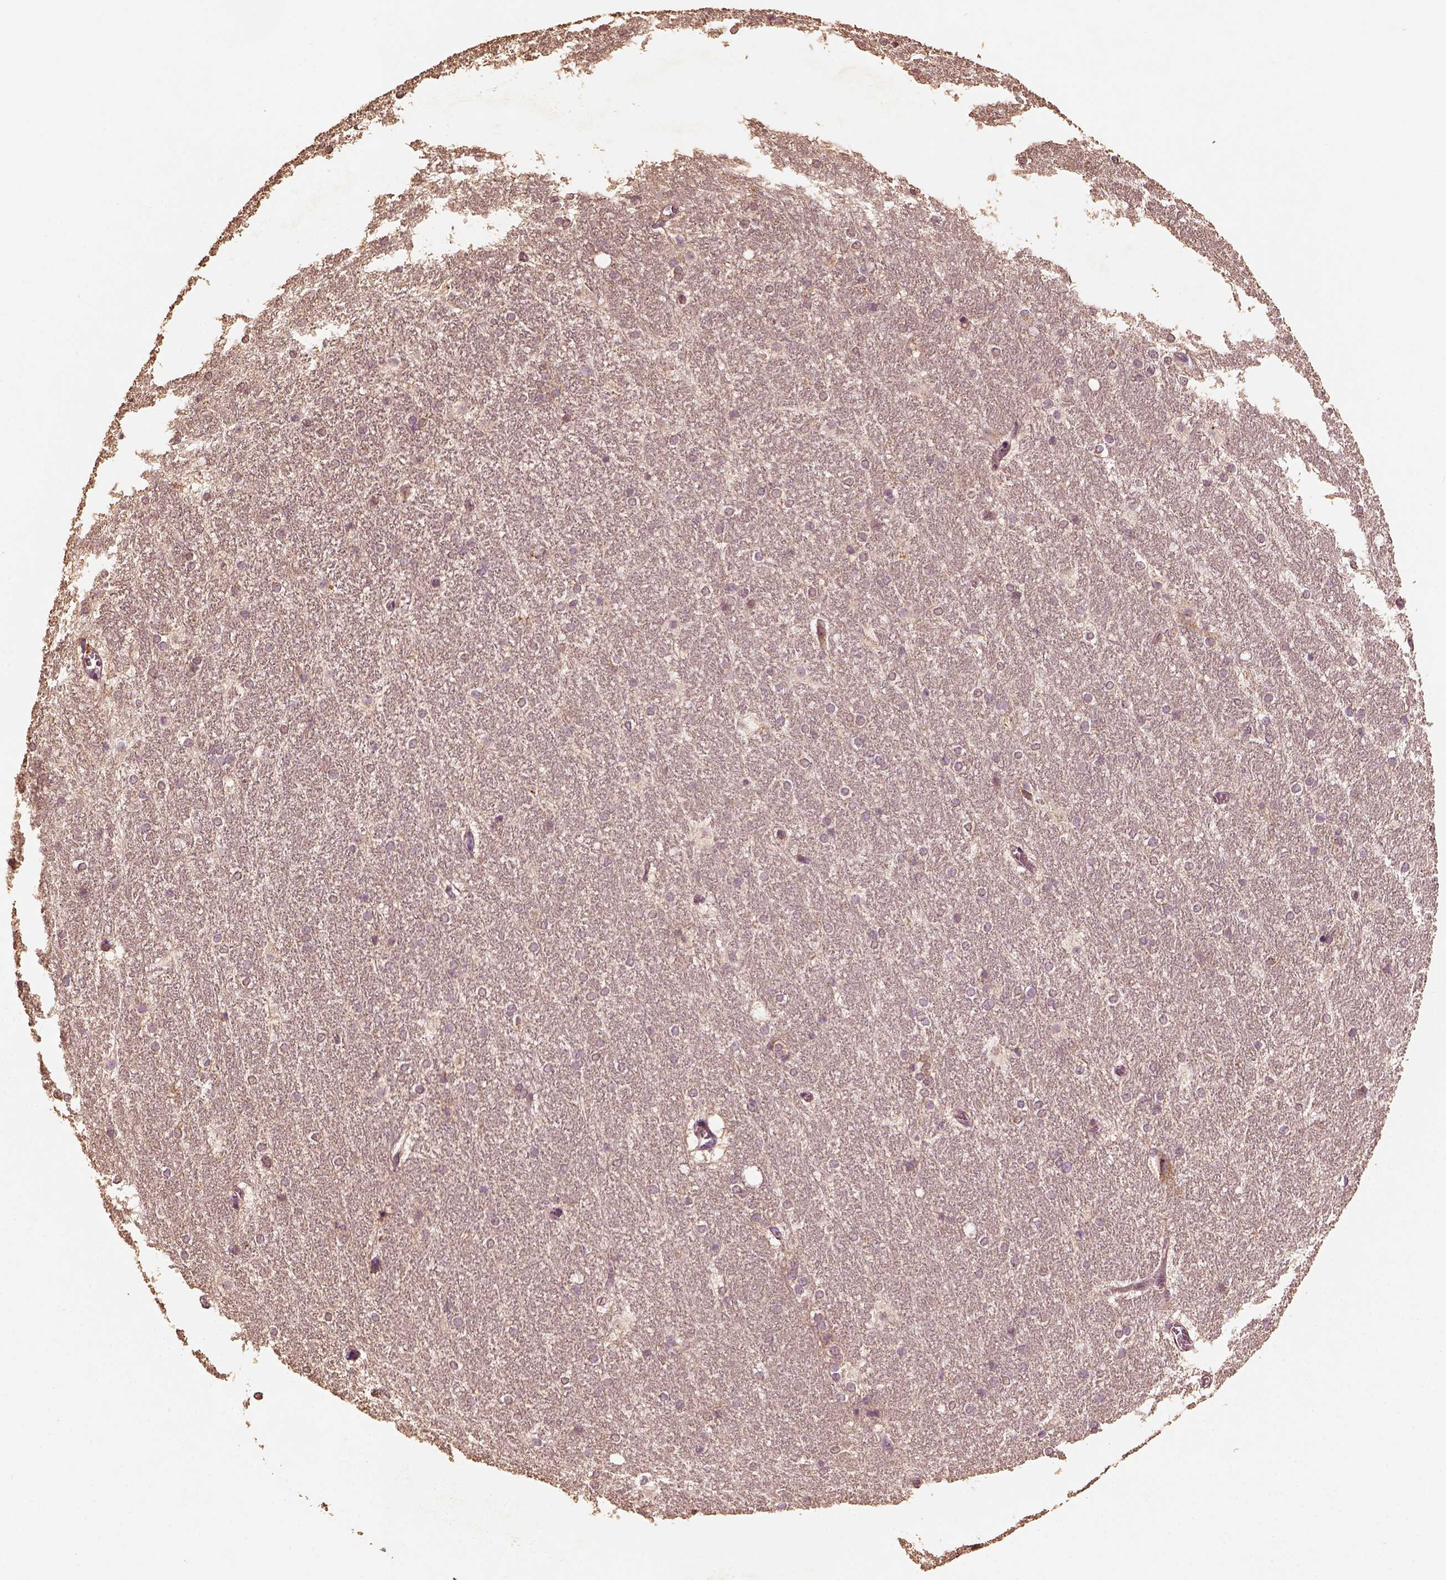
{"staining": {"intensity": "negative", "quantity": "none", "location": "none"}, "tissue": "hippocampus", "cell_type": "Glial cells", "image_type": "normal", "snomed": [{"axis": "morphology", "description": "Normal tissue, NOS"}, {"axis": "topography", "description": "Cerebral cortex"}, {"axis": "topography", "description": "Hippocampus"}], "caption": "The IHC micrograph has no significant expression in glial cells of hippocampus. The staining is performed using DAB (3,3'-diaminobenzidine) brown chromogen with nuclei counter-stained in using hematoxylin.", "gene": "PTGES2", "patient": {"sex": "female", "age": 19}}